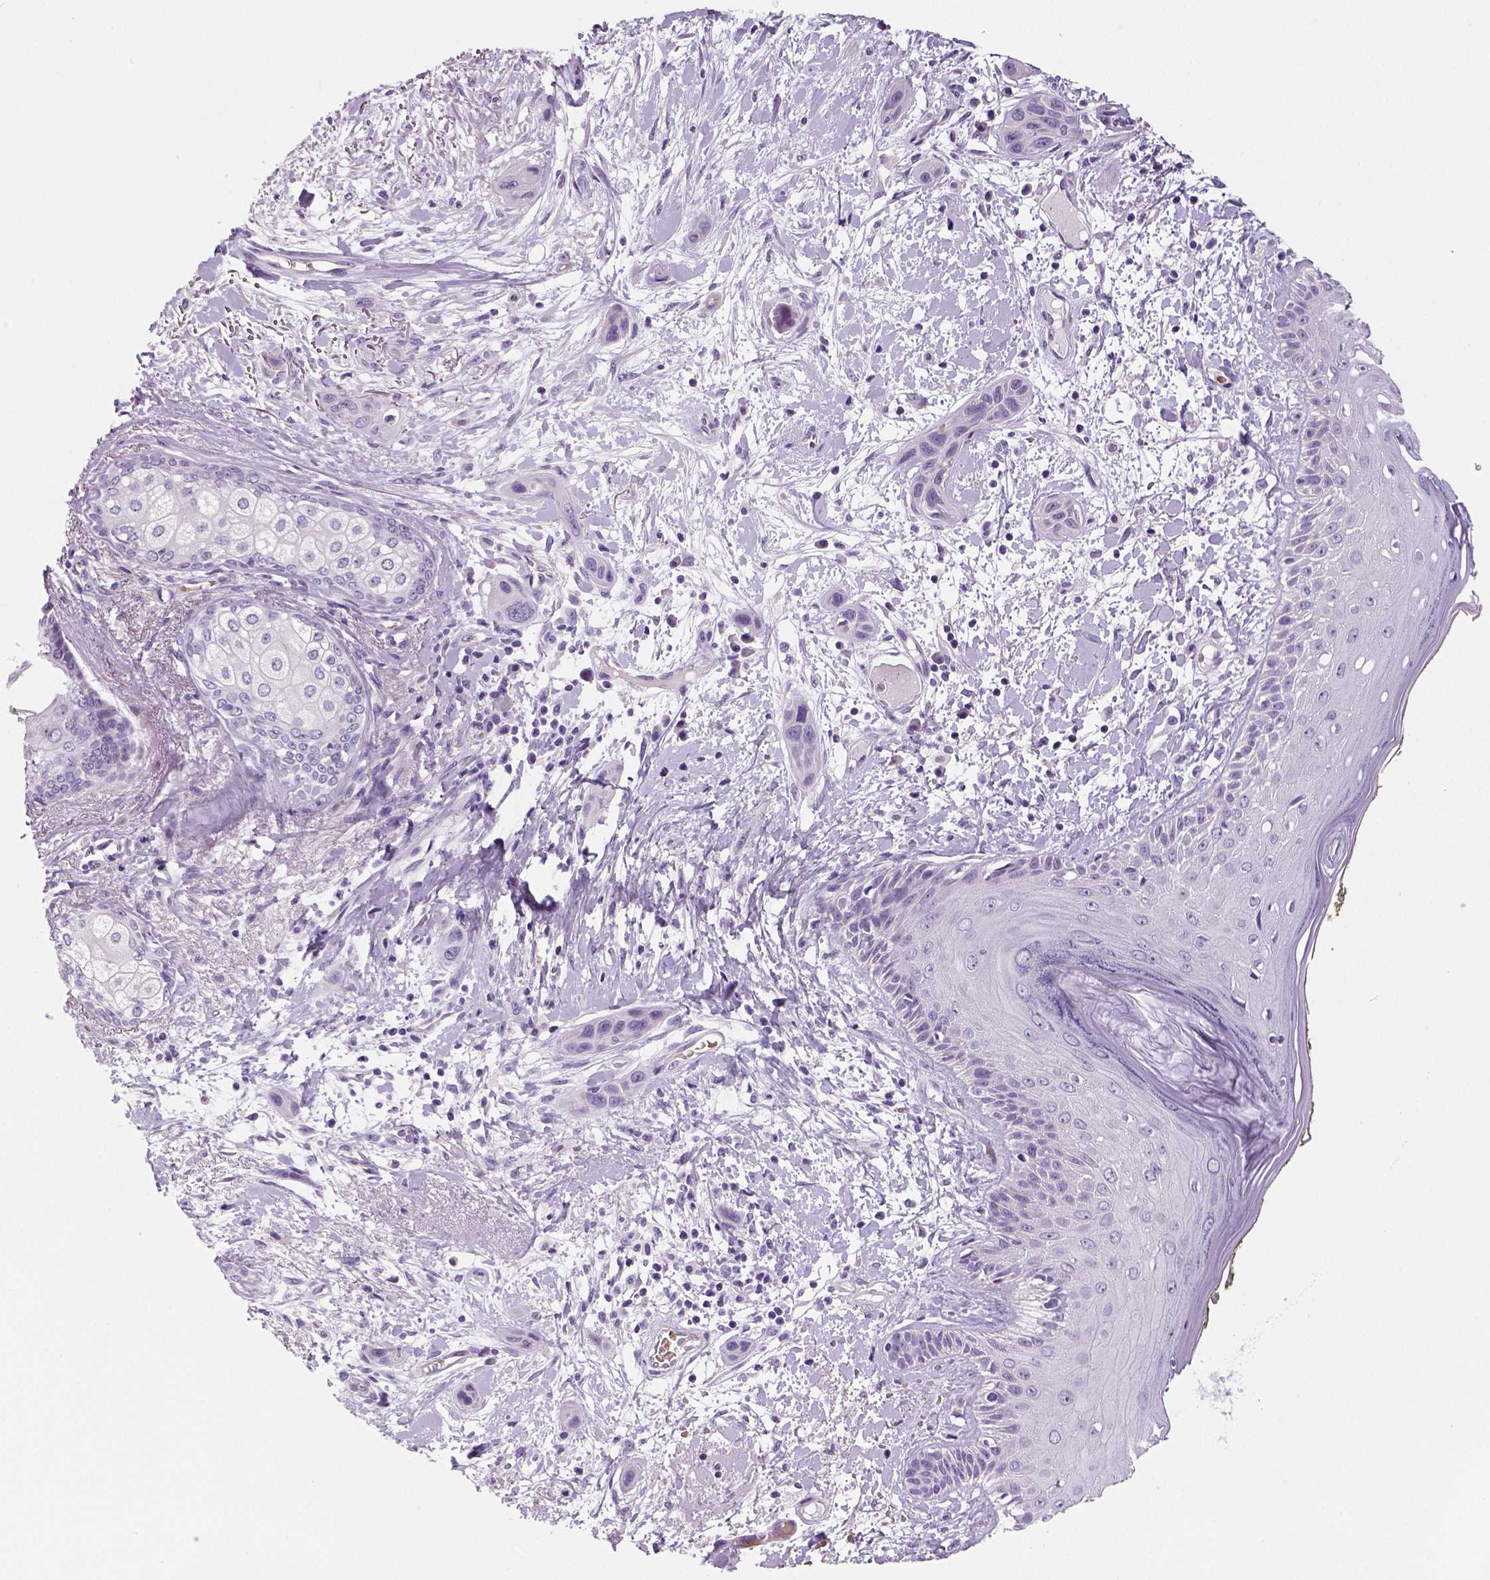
{"staining": {"intensity": "negative", "quantity": "none", "location": "none"}, "tissue": "skin cancer", "cell_type": "Tumor cells", "image_type": "cancer", "snomed": [{"axis": "morphology", "description": "Squamous cell carcinoma, NOS"}, {"axis": "topography", "description": "Skin"}], "caption": "Skin cancer was stained to show a protein in brown. There is no significant staining in tumor cells.", "gene": "TSPAN7", "patient": {"sex": "male", "age": 79}}